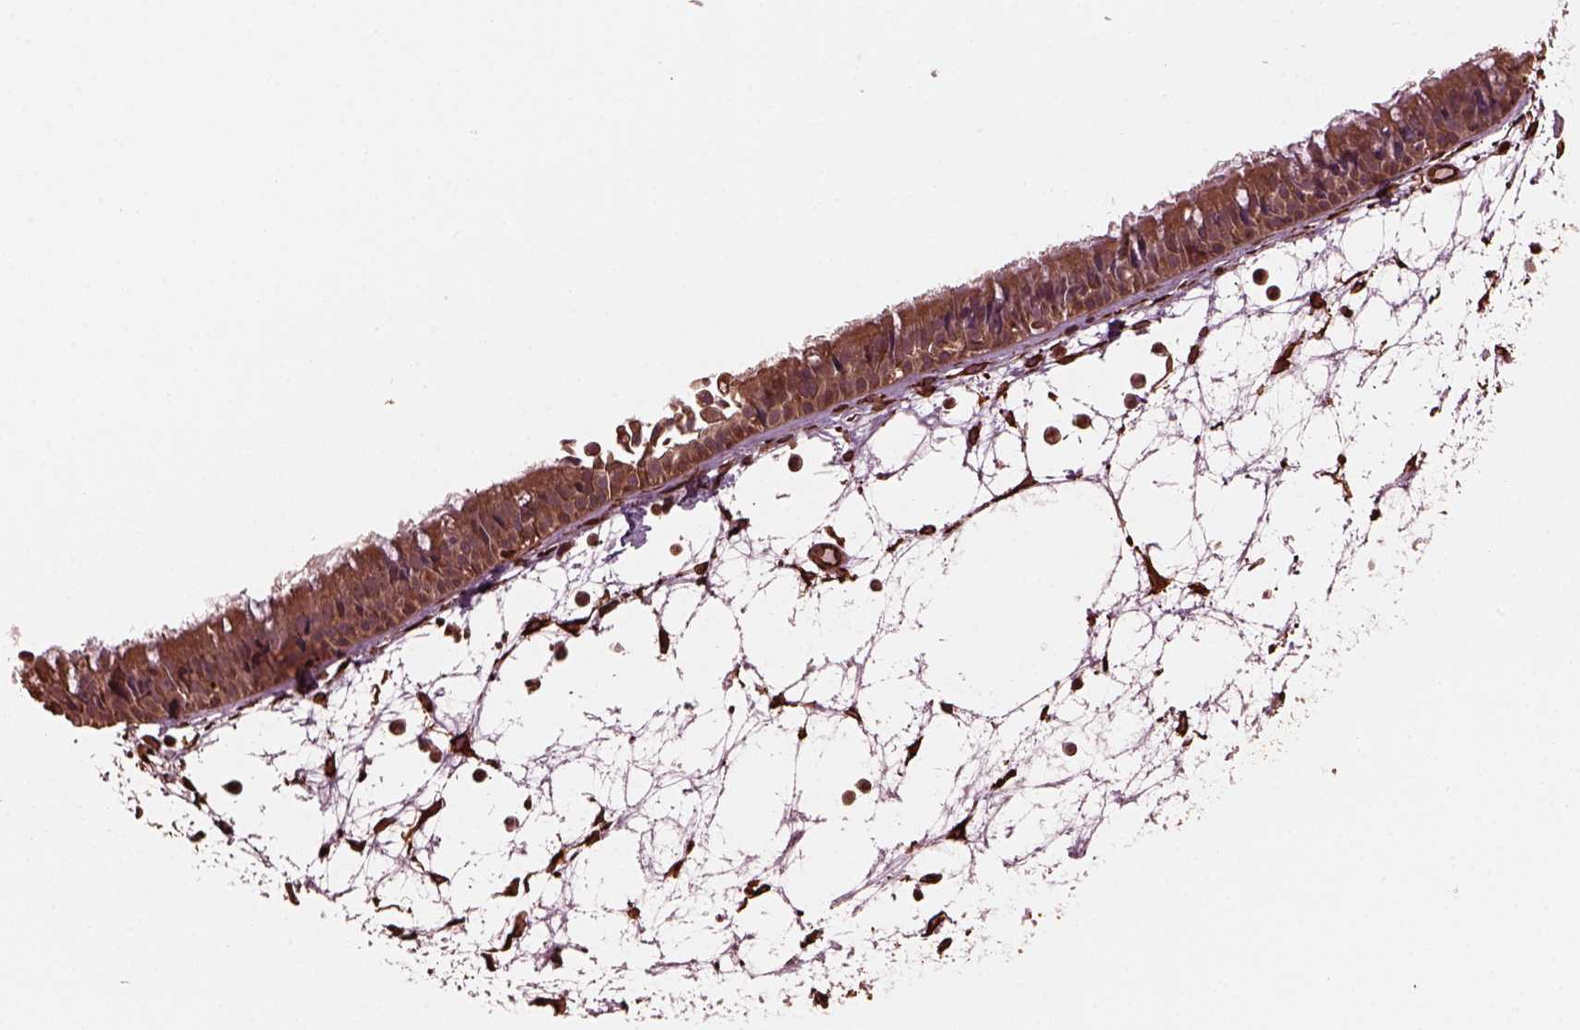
{"staining": {"intensity": "moderate", "quantity": ">75%", "location": "cytoplasmic/membranous"}, "tissue": "nasopharynx", "cell_type": "Respiratory epithelial cells", "image_type": "normal", "snomed": [{"axis": "morphology", "description": "Normal tissue, NOS"}, {"axis": "topography", "description": "Nasopharynx"}], "caption": "Immunohistochemical staining of unremarkable human nasopharynx demonstrates moderate cytoplasmic/membranous protein staining in approximately >75% of respiratory epithelial cells. The protein is stained brown, and the nuclei are stained in blue (DAB (3,3'-diaminobenzidine) IHC with brightfield microscopy, high magnification).", "gene": "GTPBP1", "patient": {"sex": "male", "age": 31}}